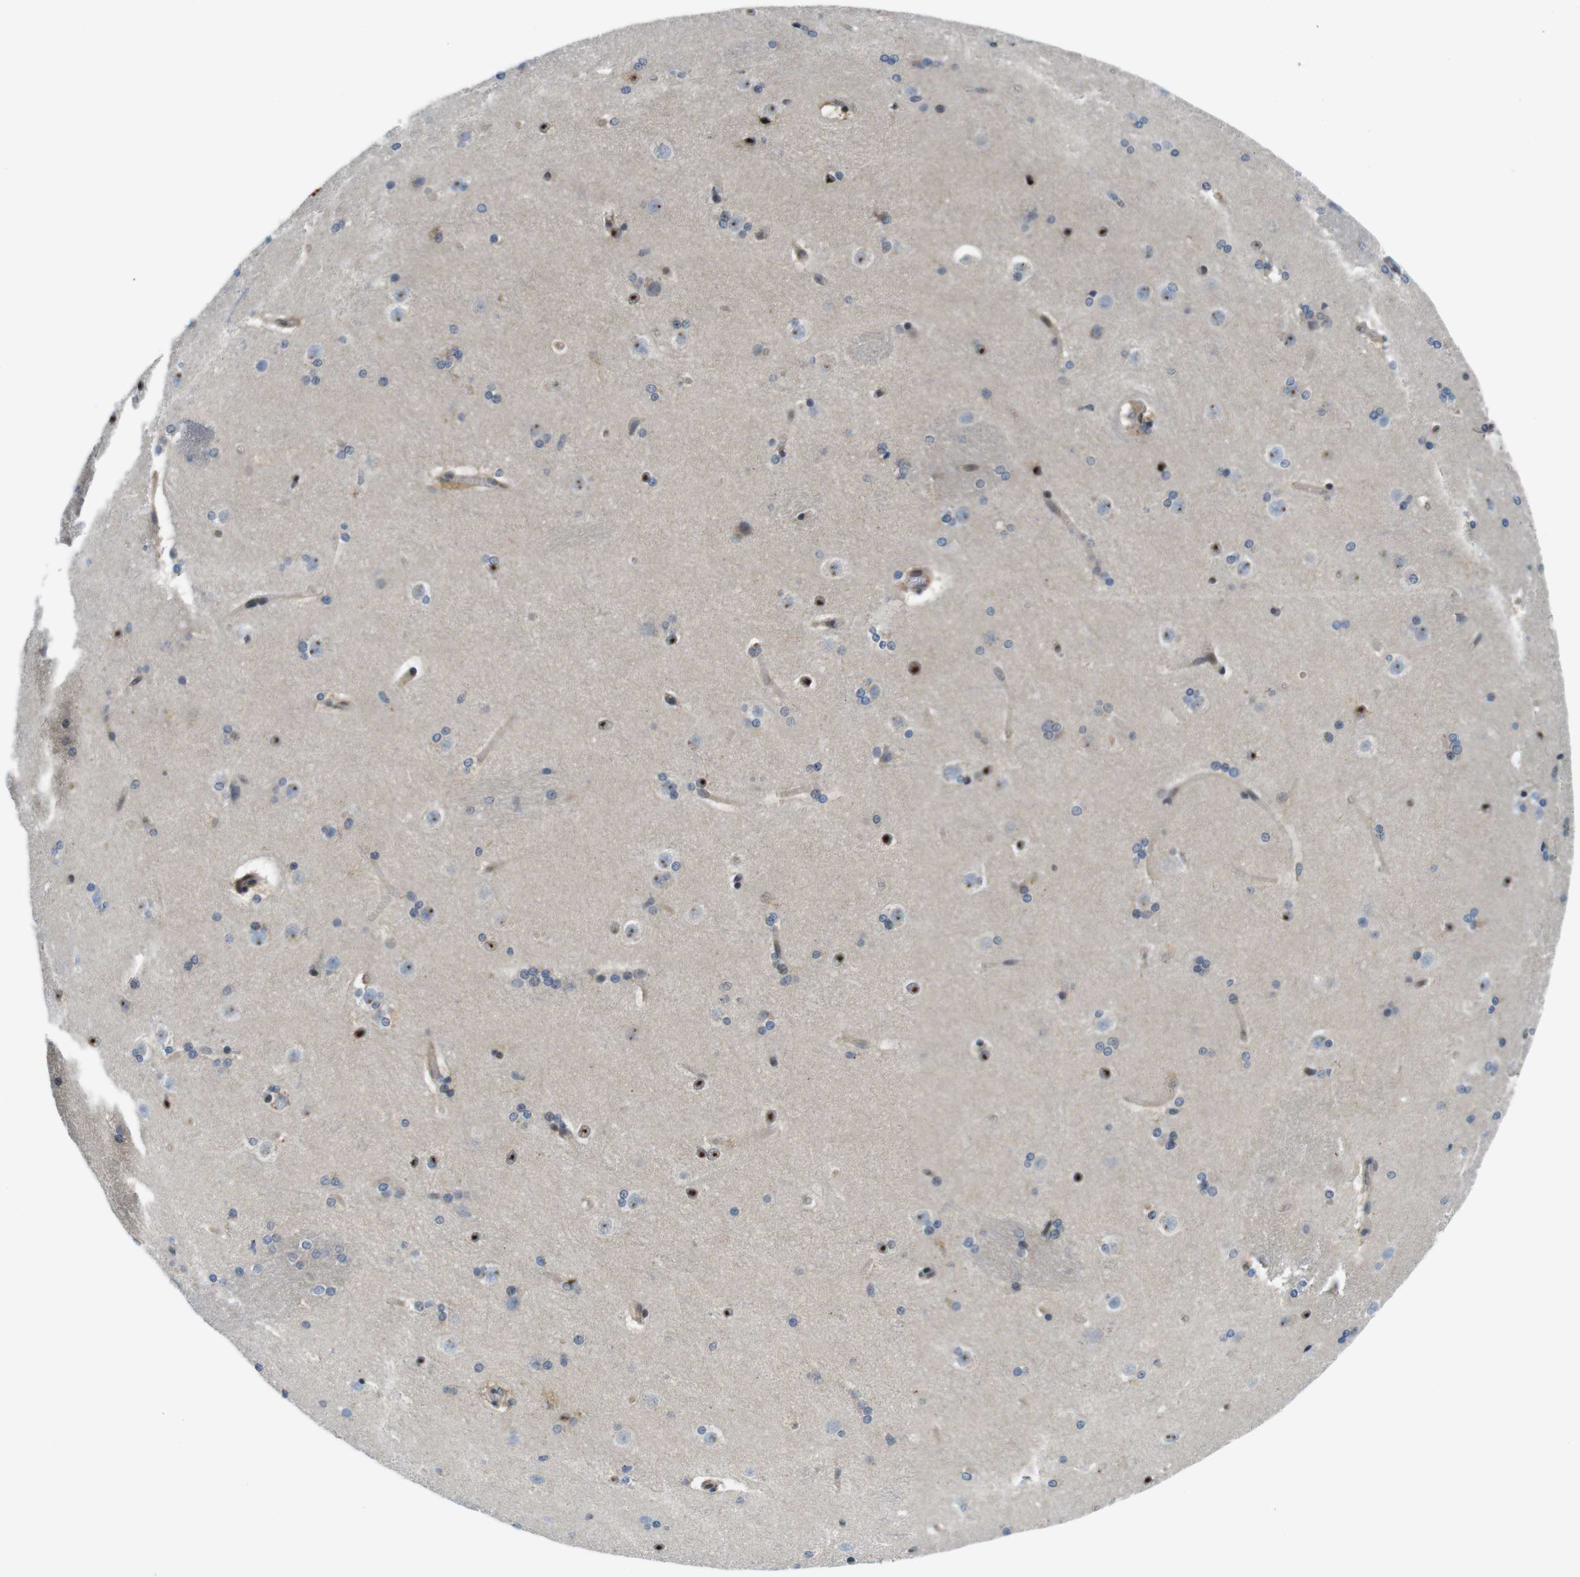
{"staining": {"intensity": "moderate", "quantity": "<25%", "location": "cytoplasmic/membranous"}, "tissue": "caudate", "cell_type": "Glial cells", "image_type": "normal", "snomed": [{"axis": "morphology", "description": "Normal tissue, NOS"}, {"axis": "topography", "description": "Lateral ventricle wall"}], "caption": "The photomicrograph shows staining of unremarkable caudate, revealing moderate cytoplasmic/membranous protein staining (brown color) within glial cells. (DAB (3,3'-diaminobenzidine) = brown stain, brightfield microscopy at high magnification).", "gene": "ZDHHC3", "patient": {"sex": "female", "age": 19}}